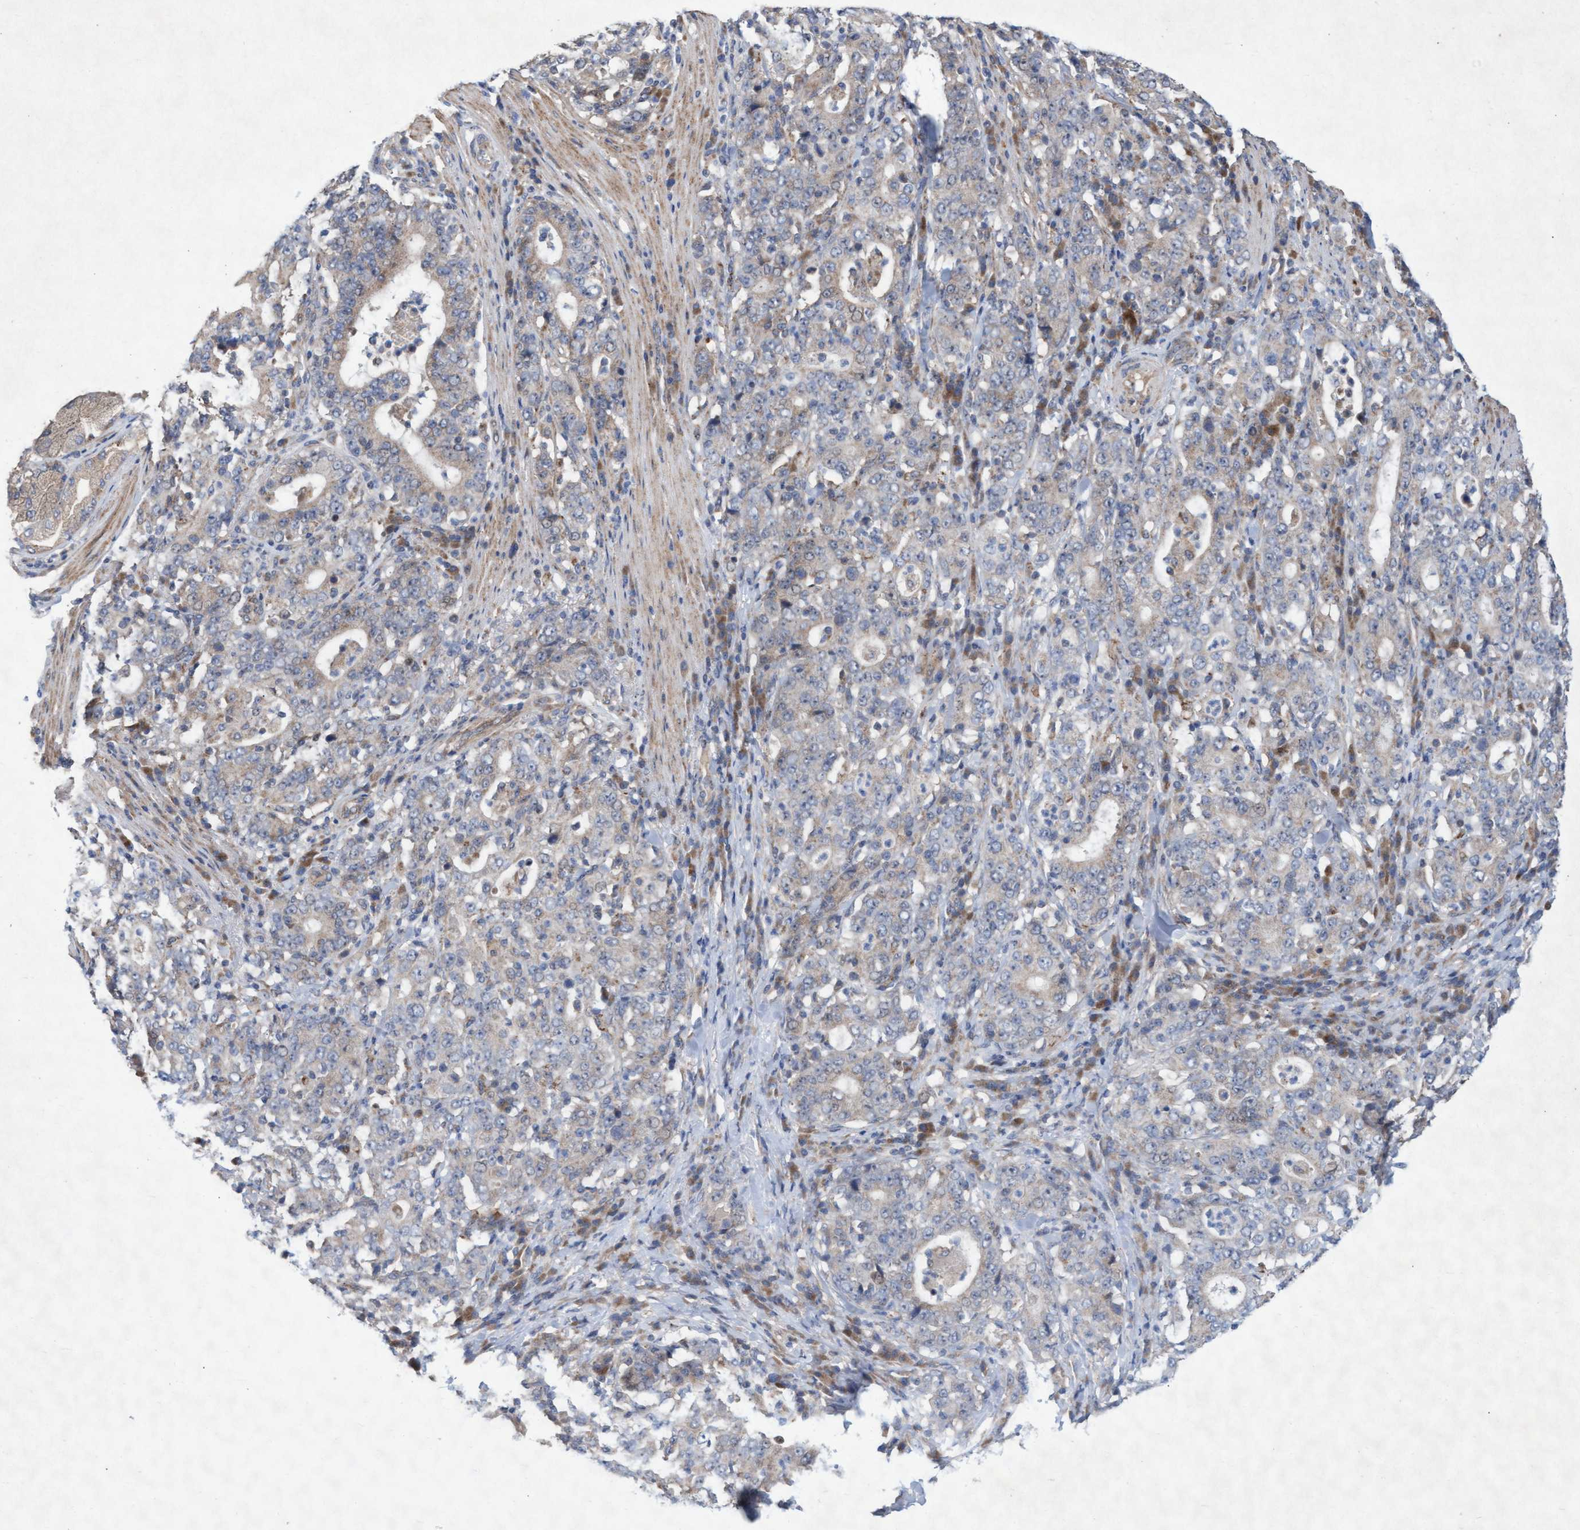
{"staining": {"intensity": "weak", "quantity": "<25%", "location": "cytoplasmic/membranous"}, "tissue": "stomach cancer", "cell_type": "Tumor cells", "image_type": "cancer", "snomed": [{"axis": "morphology", "description": "Normal tissue, NOS"}, {"axis": "morphology", "description": "Adenocarcinoma, NOS"}, {"axis": "topography", "description": "Stomach, upper"}, {"axis": "topography", "description": "Stomach"}], "caption": "Immunohistochemical staining of human adenocarcinoma (stomach) exhibits no significant positivity in tumor cells.", "gene": "ABCF2", "patient": {"sex": "male", "age": 59}}